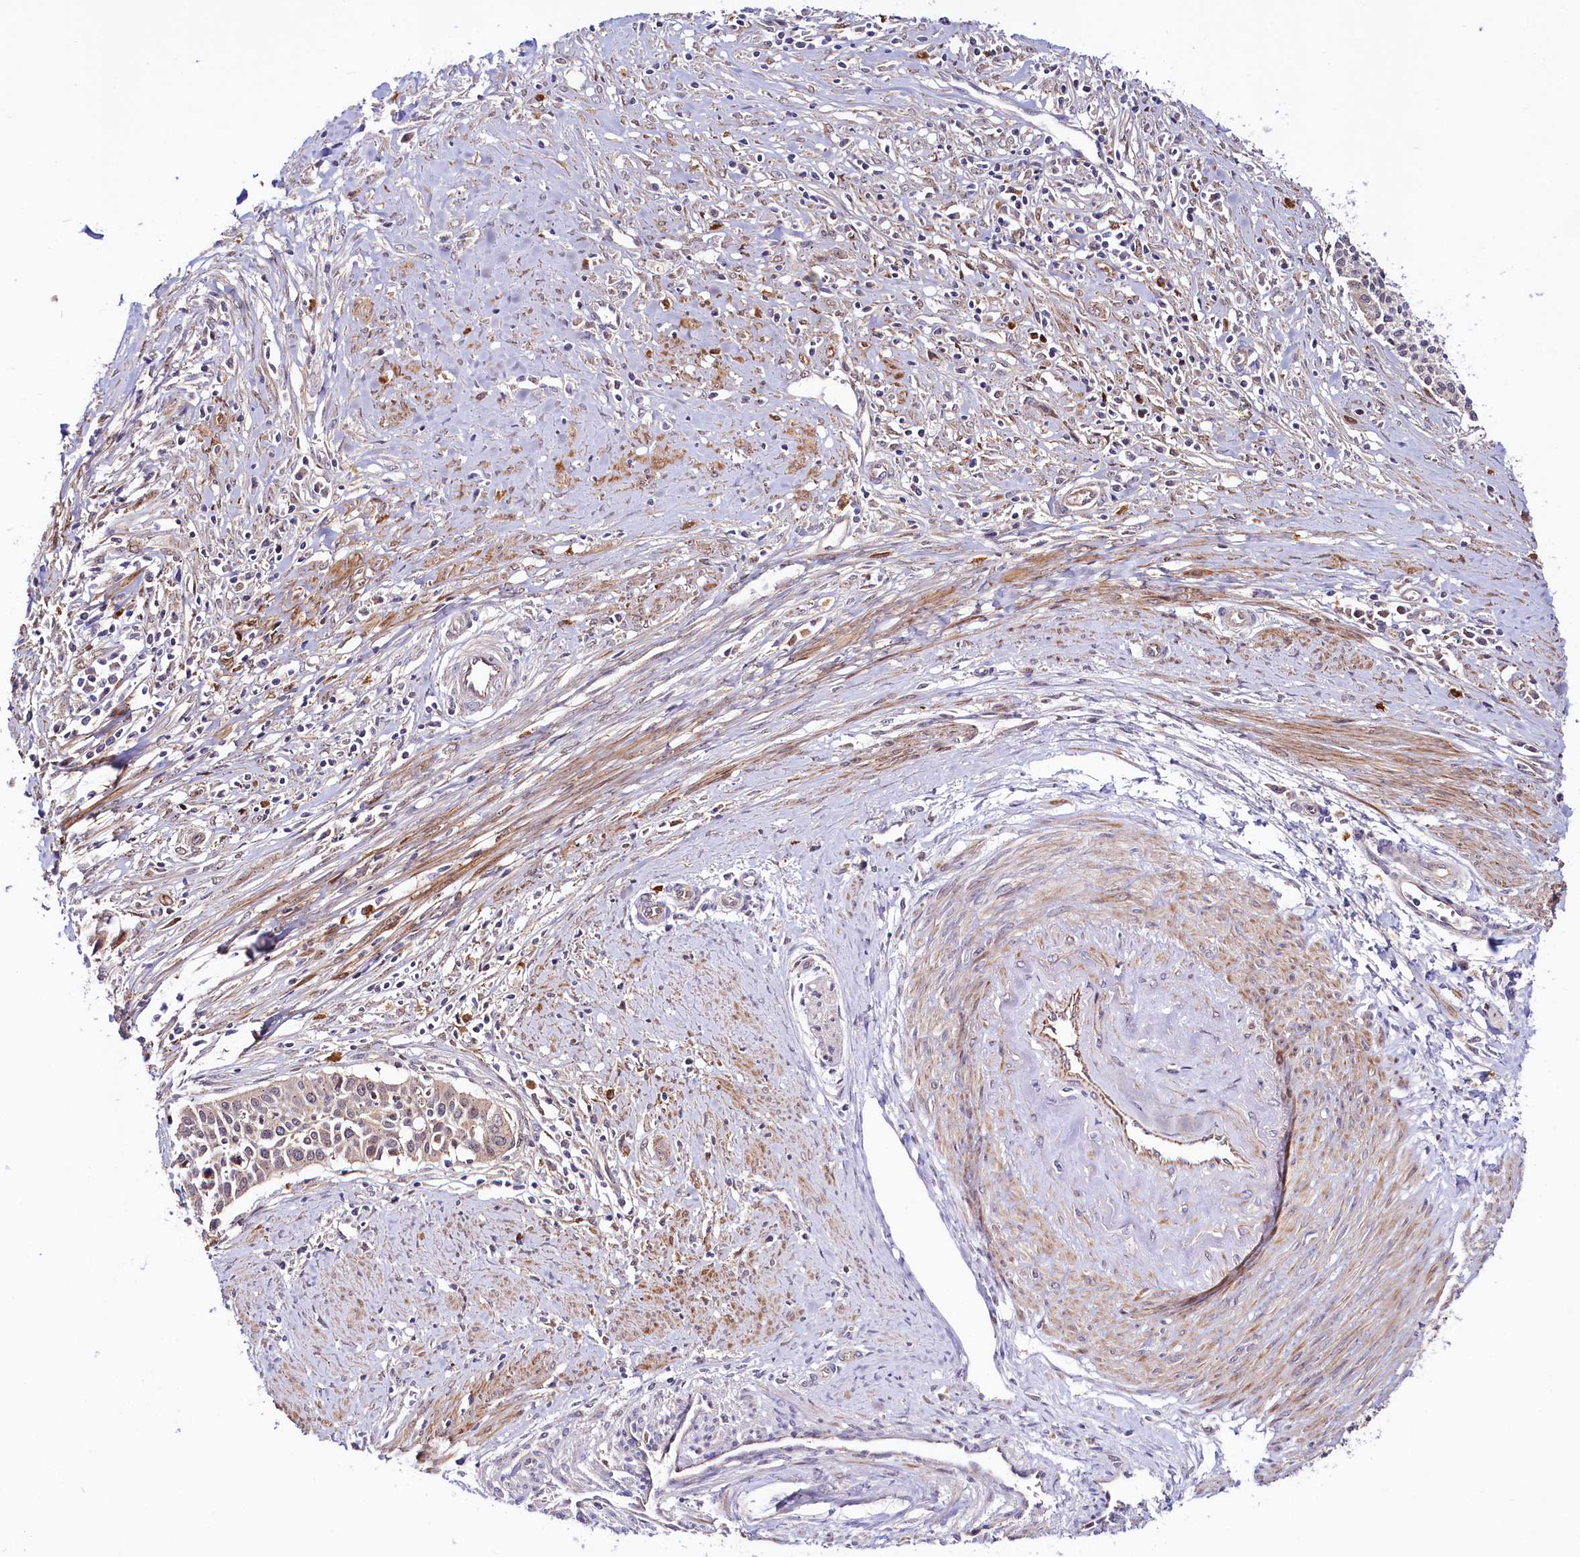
{"staining": {"intensity": "weak", "quantity": "<25%", "location": "cytoplasmic/membranous"}, "tissue": "cervical cancer", "cell_type": "Tumor cells", "image_type": "cancer", "snomed": [{"axis": "morphology", "description": "Squamous cell carcinoma, NOS"}, {"axis": "topography", "description": "Cervix"}], "caption": "Protein analysis of squamous cell carcinoma (cervical) shows no significant expression in tumor cells. (Stains: DAB immunohistochemistry with hematoxylin counter stain, Microscopy: brightfield microscopy at high magnification).", "gene": "NEDD1", "patient": {"sex": "female", "age": 34}}